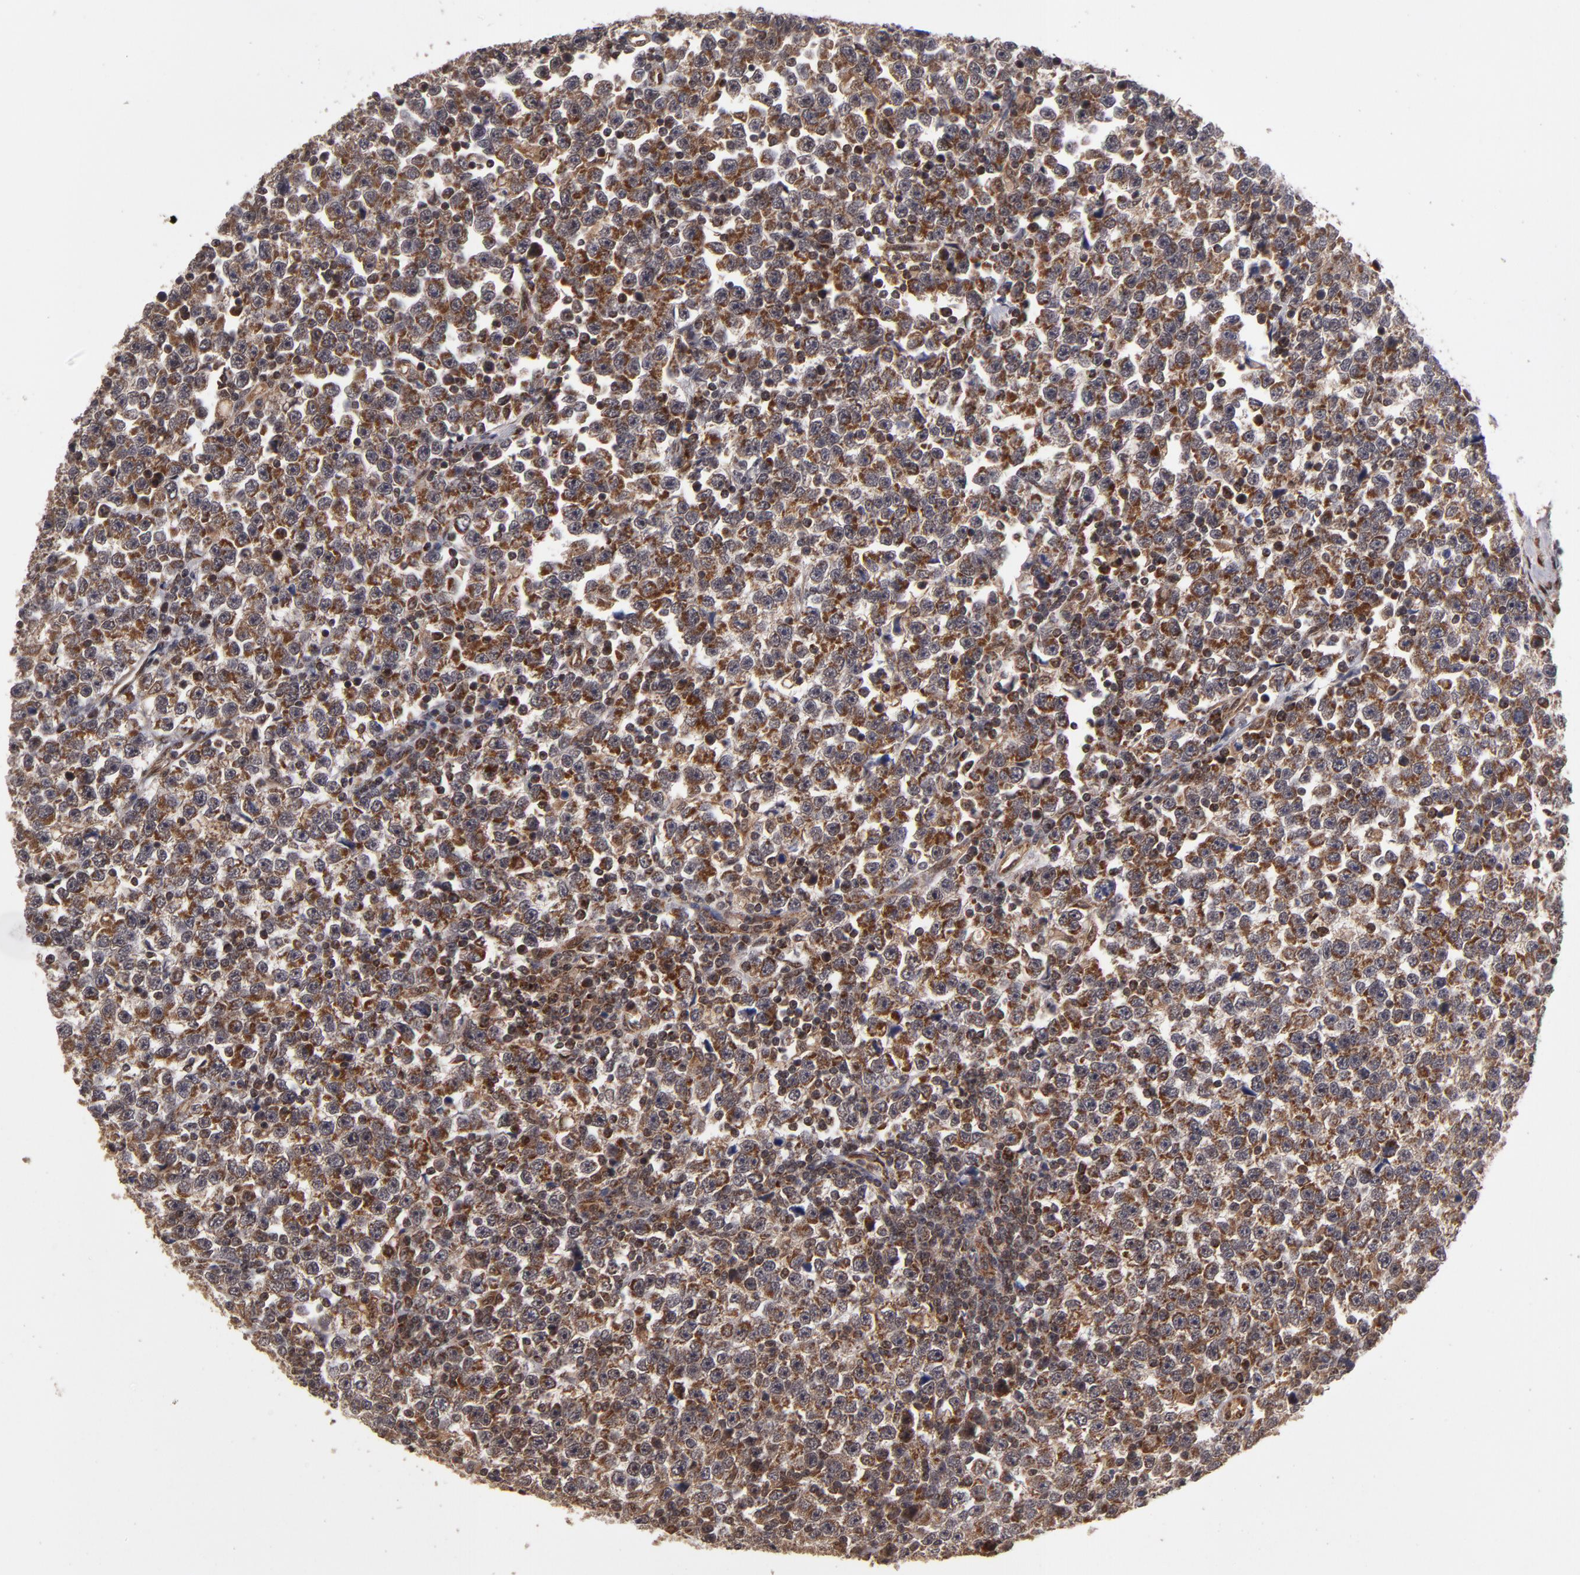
{"staining": {"intensity": "moderate", "quantity": ">75%", "location": "cytoplasmic/membranous"}, "tissue": "testis cancer", "cell_type": "Tumor cells", "image_type": "cancer", "snomed": [{"axis": "morphology", "description": "Seminoma, NOS"}, {"axis": "topography", "description": "Testis"}], "caption": "This micrograph shows testis seminoma stained with immunohistochemistry to label a protein in brown. The cytoplasmic/membranous of tumor cells show moderate positivity for the protein. Nuclei are counter-stained blue.", "gene": "CUL5", "patient": {"sex": "male", "age": 43}}